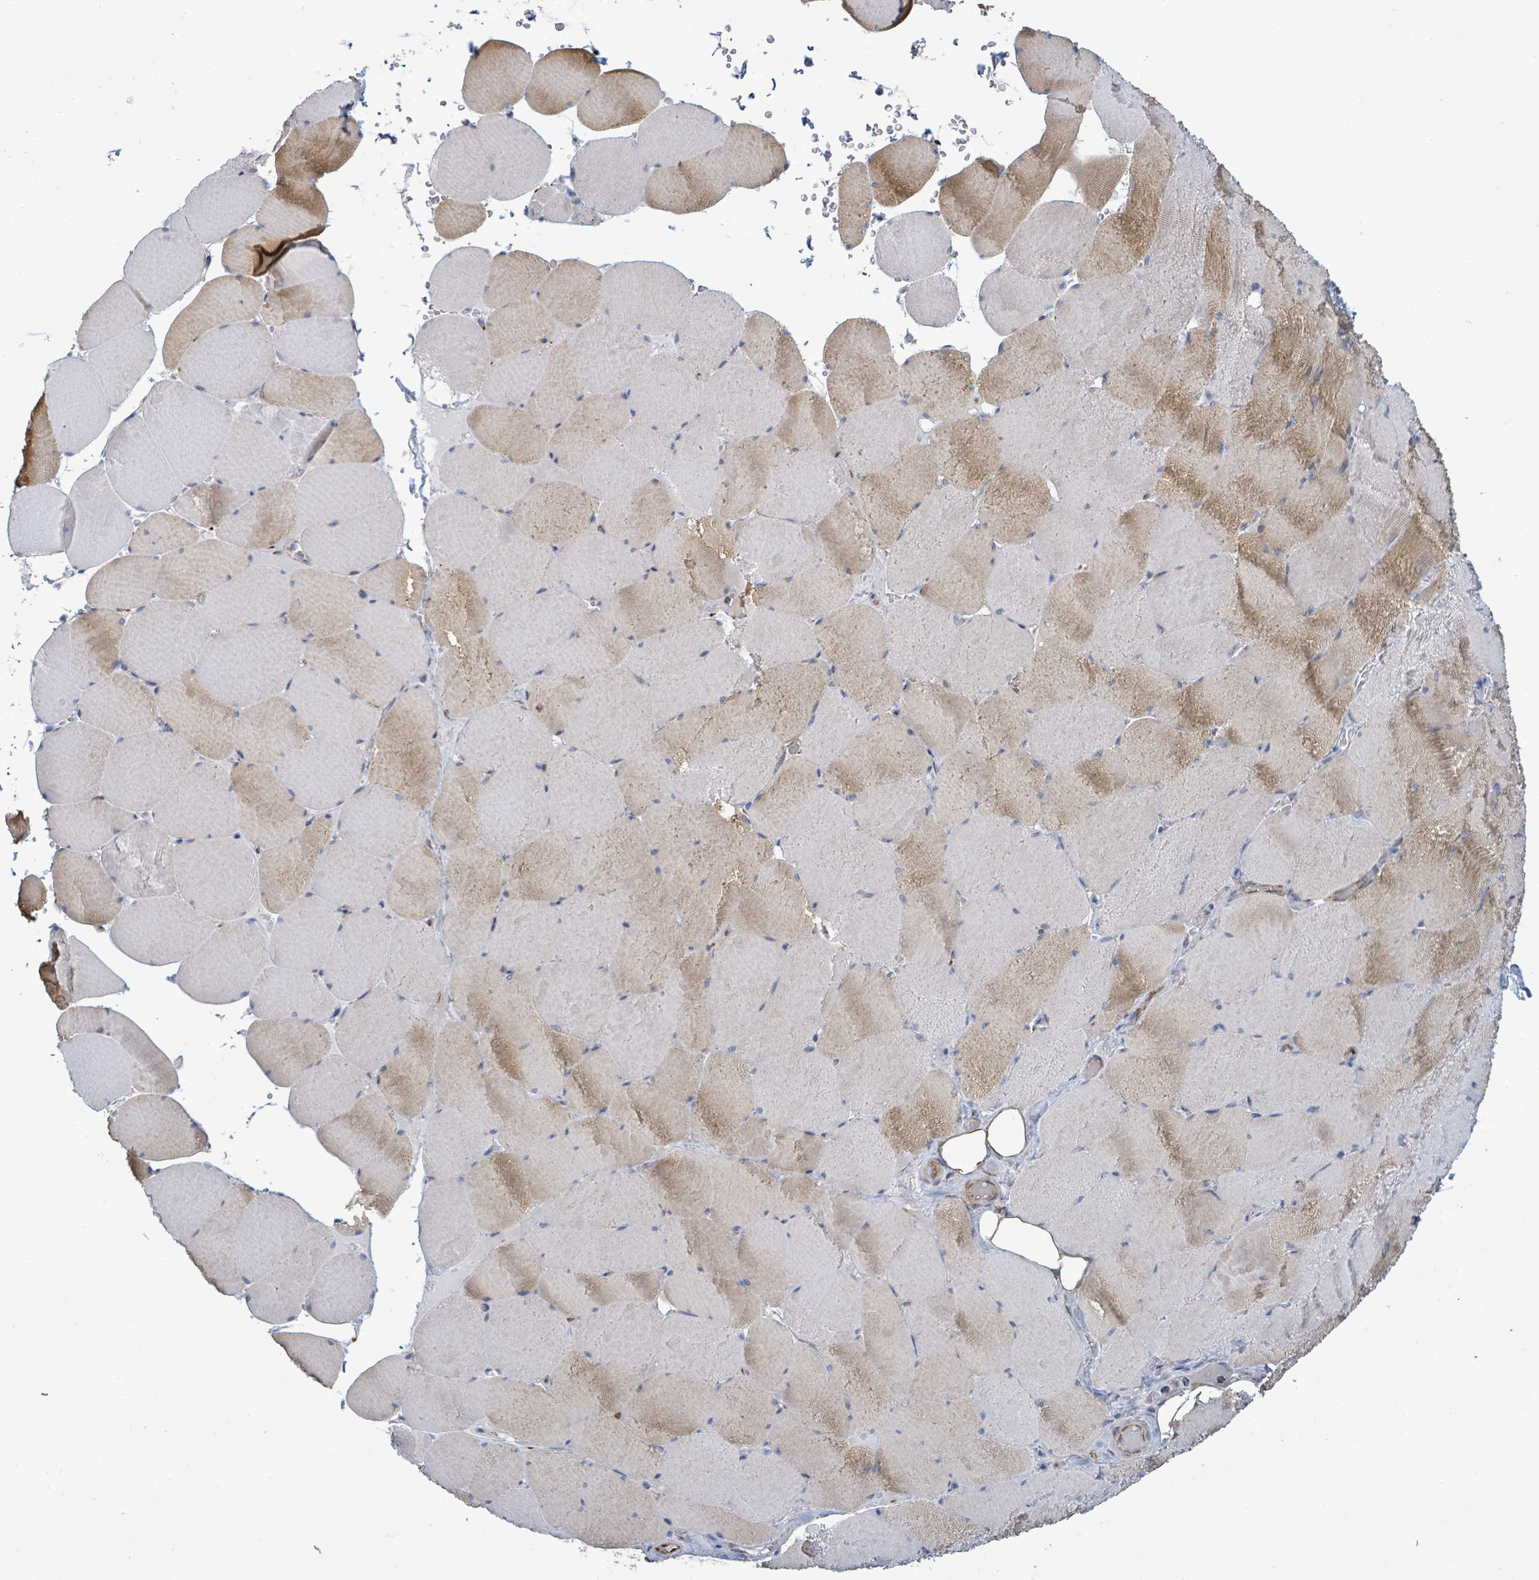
{"staining": {"intensity": "moderate", "quantity": "25%-75%", "location": "cytoplasmic/membranous"}, "tissue": "skeletal muscle", "cell_type": "Myocytes", "image_type": "normal", "snomed": [{"axis": "morphology", "description": "Normal tissue, NOS"}, {"axis": "topography", "description": "Skeletal muscle"}, {"axis": "topography", "description": "Head-Neck"}], "caption": "Immunohistochemical staining of benign skeletal muscle exhibits 25%-75% levels of moderate cytoplasmic/membranous protein staining in about 25%-75% of myocytes.", "gene": "ALG12", "patient": {"sex": "male", "age": 66}}